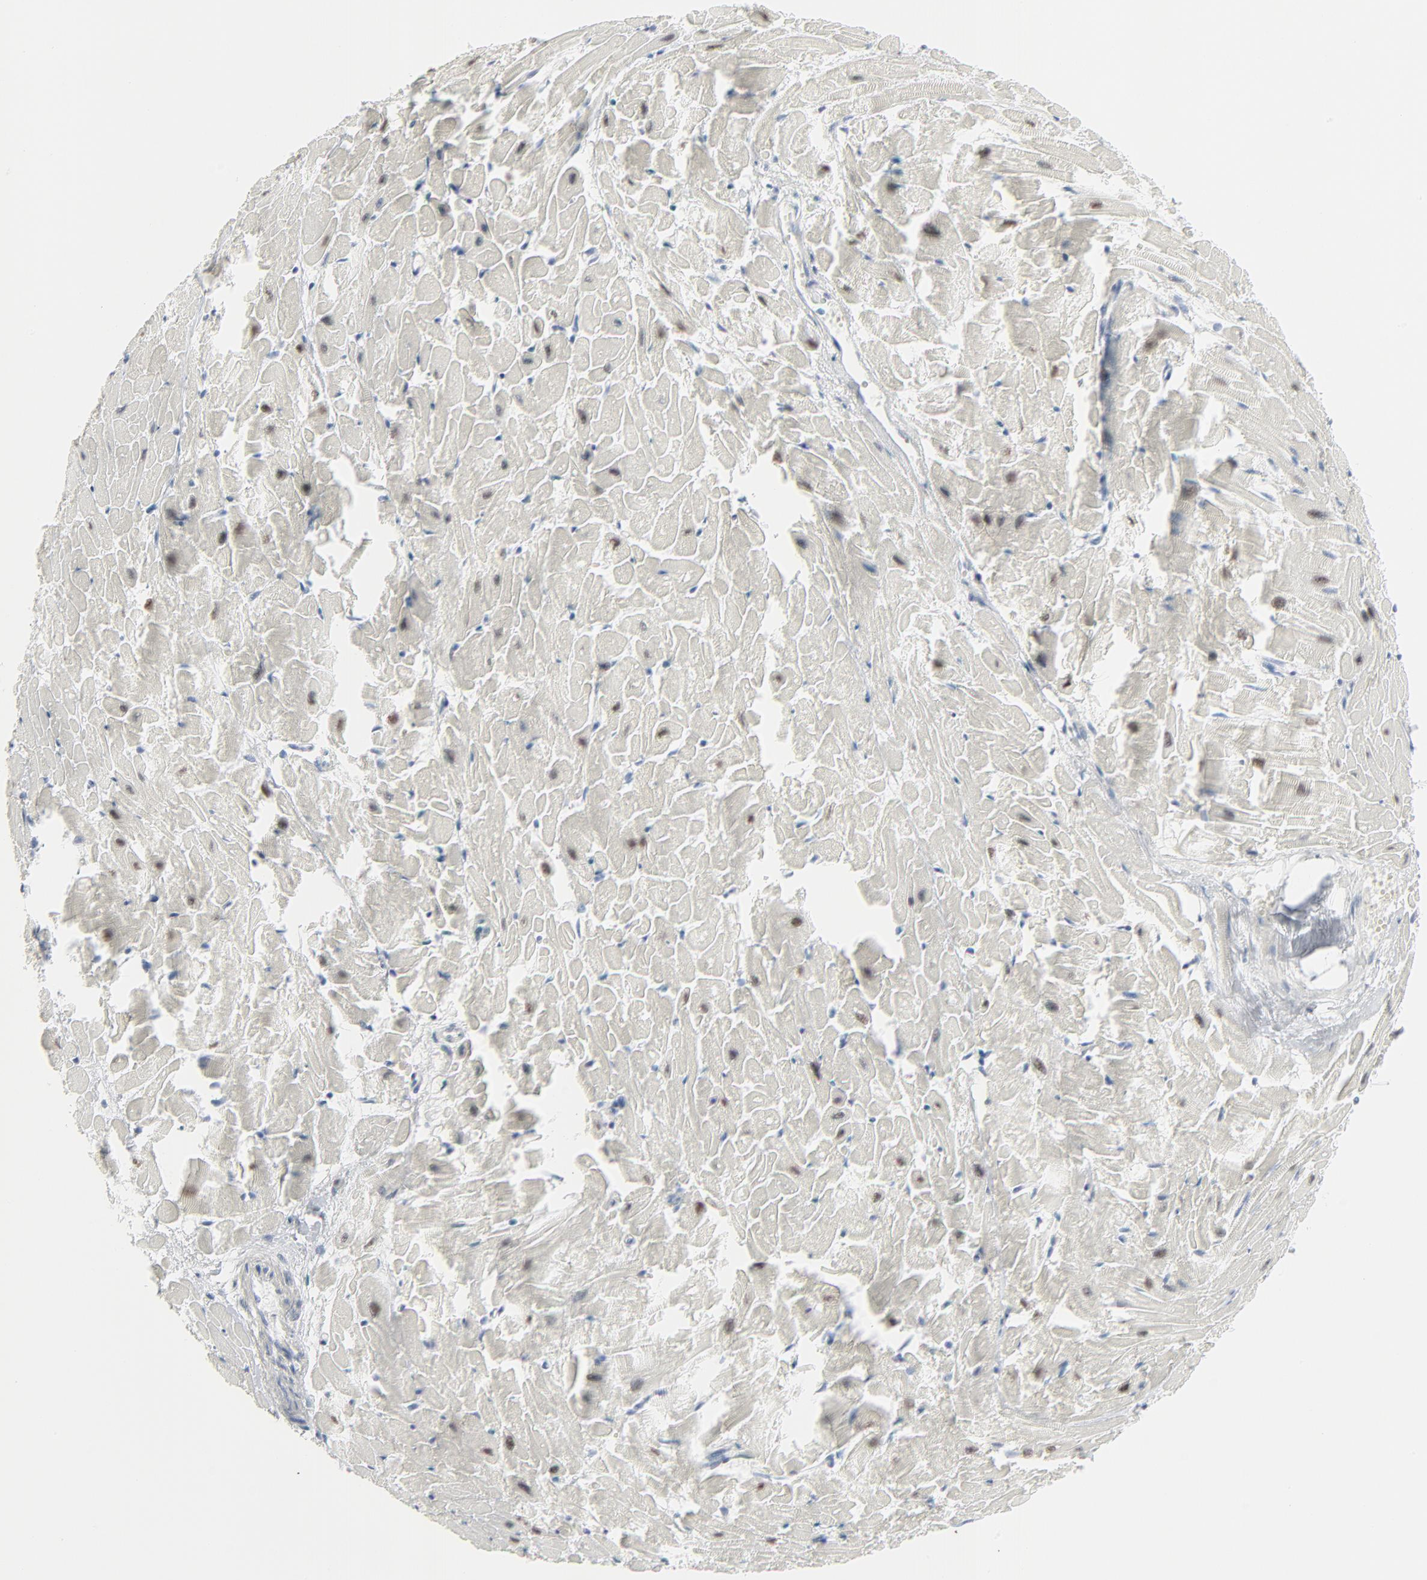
{"staining": {"intensity": "moderate", "quantity": "25%-75%", "location": "nuclear"}, "tissue": "heart muscle", "cell_type": "Cardiomyocytes", "image_type": "normal", "snomed": [{"axis": "morphology", "description": "Normal tissue, NOS"}, {"axis": "topography", "description": "Heart"}], "caption": "This micrograph shows unremarkable heart muscle stained with immunohistochemistry (IHC) to label a protein in brown. The nuclear of cardiomyocytes show moderate positivity for the protein. Nuclei are counter-stained blue.", "gene": "MITF", "patient": {"sex": "female", "age": 54}}